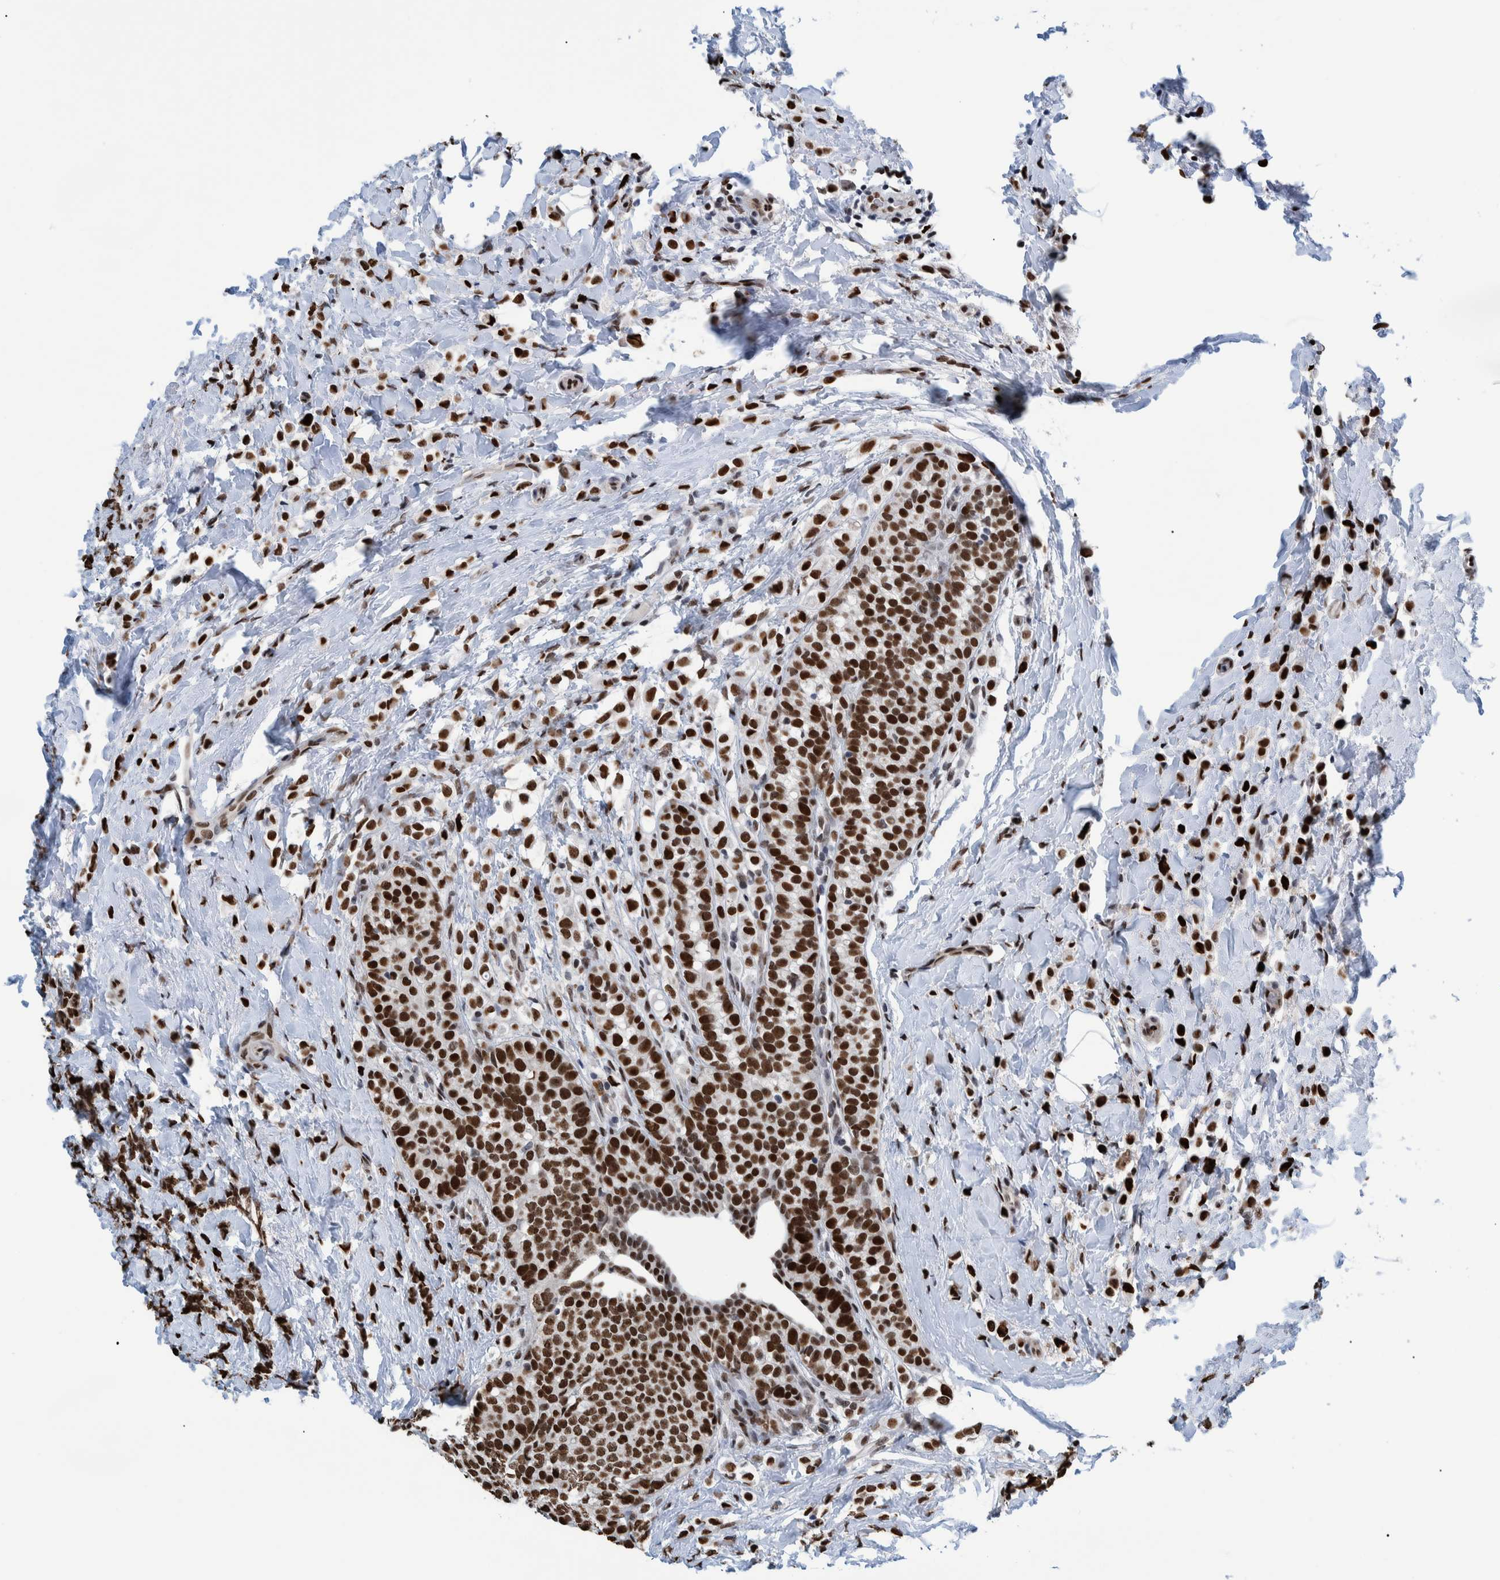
{"staining": {"intensity": "strong", "quantity": ">75%", "location": "nuclear"}, "tissue": "breast cancer", "cell_type": "Tumor cells", "image_type": "cancer", "snomed": [{"axis": "morphology", "description": "Lobular carcinoma"}, {"axis": "topography", "description": "Breast"}], "caption": "Breast cancer stained with DAB (3,3'-diaminobenzidine) IHC reveals high levels of strong nuclear positivity in approximately >75% of tumor cells.", "gene": "HEATR9", "patient": {"sex": "female", "age": 50}}